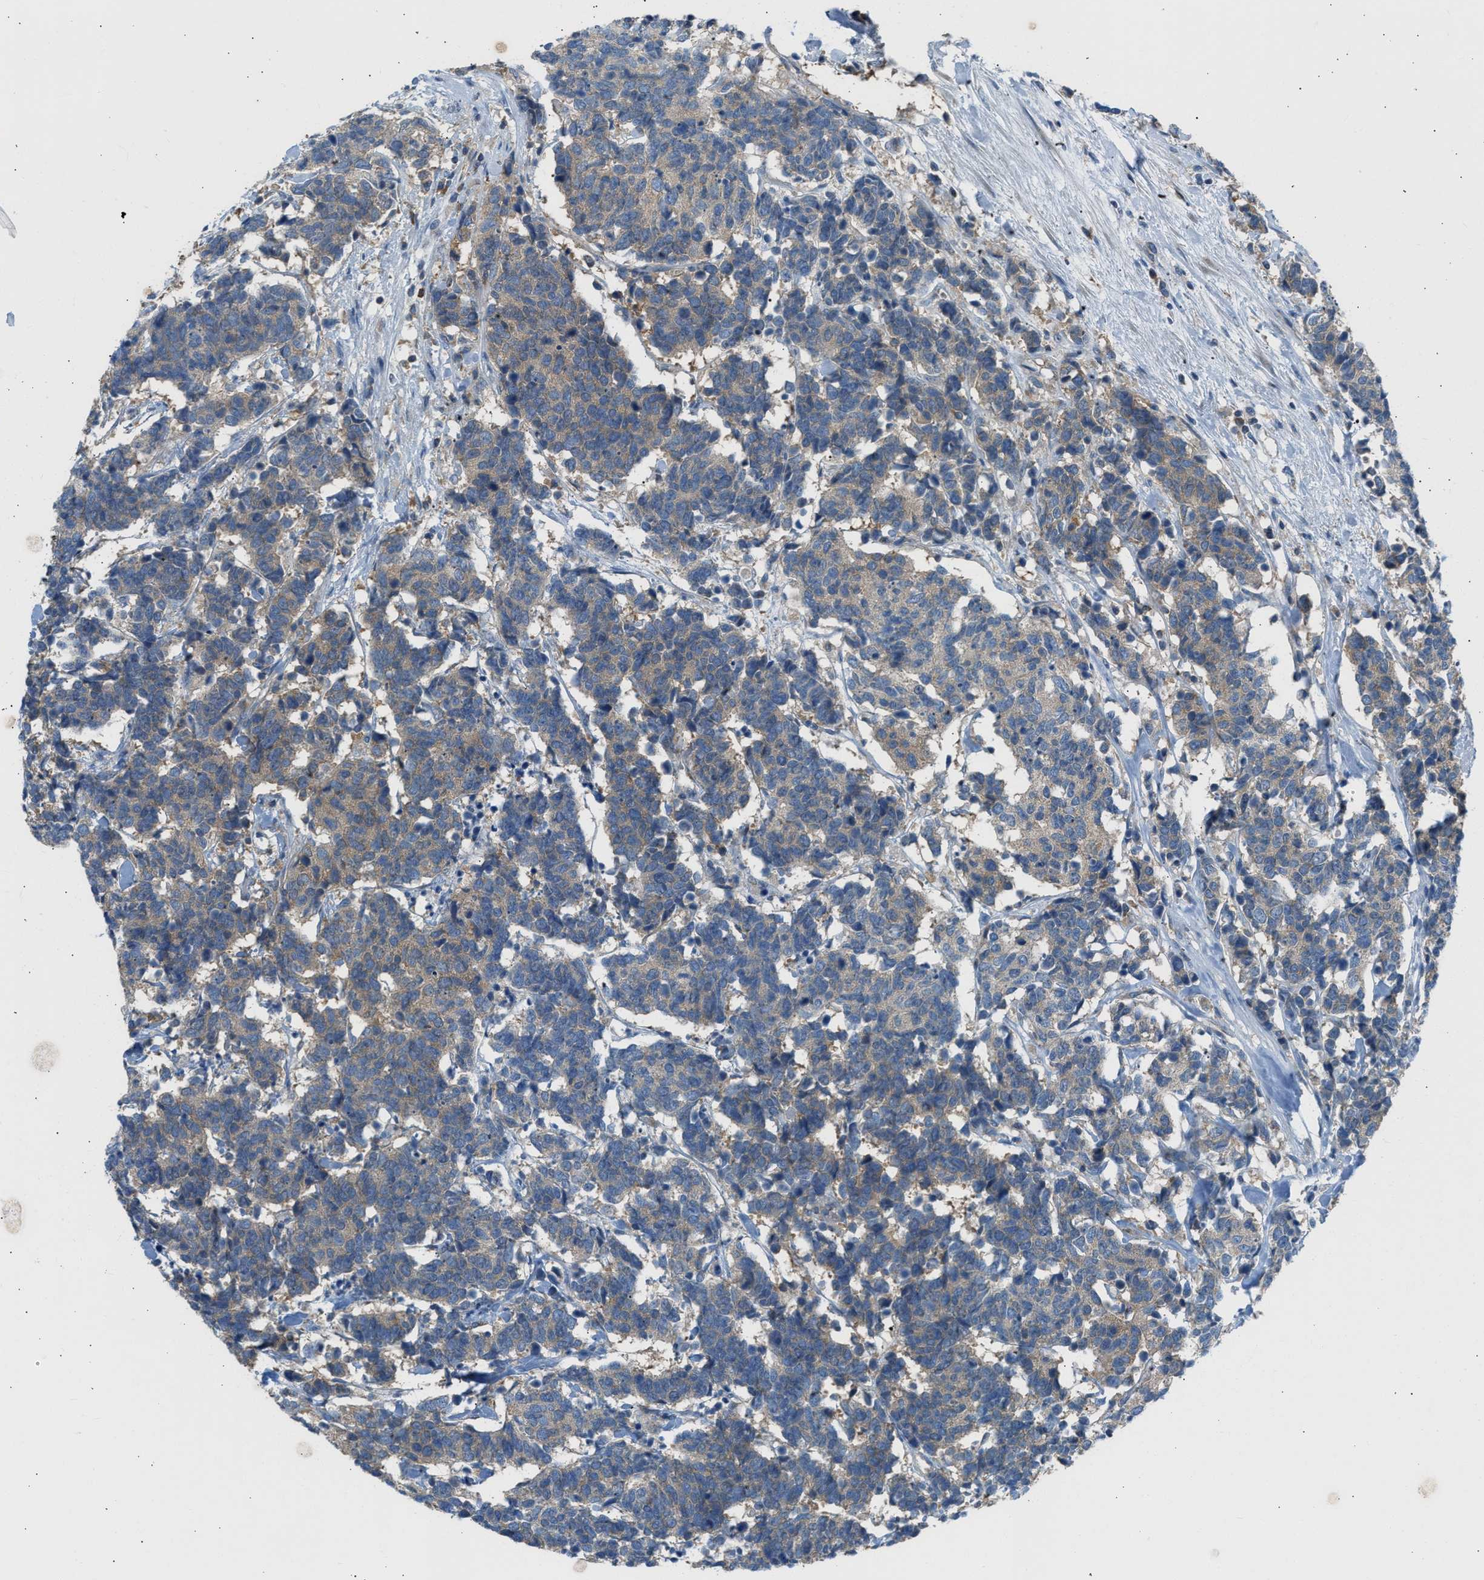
{"staining": {"intensity": "weak", "quantity": "25%-75%", "location": "cytoplasmic/membranous"}, "tissue": "carcinoid", "cell_type": "Tumor cells", "image_type": "cancer", "snomed": [{"axis": "morphology", "description": "Carcinoma, NOS"}, {"axis": "morphology", "description": "Carcinoid, malignant, NOS"}, {"axis": "topography", "description": "Urinary bladder"}], "caption": "Tumor cells reveal low levels of weak cytoplasmic/membranous staining in about 25%-75% of cells in human carcinoid. (Stains: DAB in brown, nuclei in blue, Microscopy: brightfield microscopy at high magnification).", "gene": "TRIM50", "patient": {"sex": "male", "age": 57}}